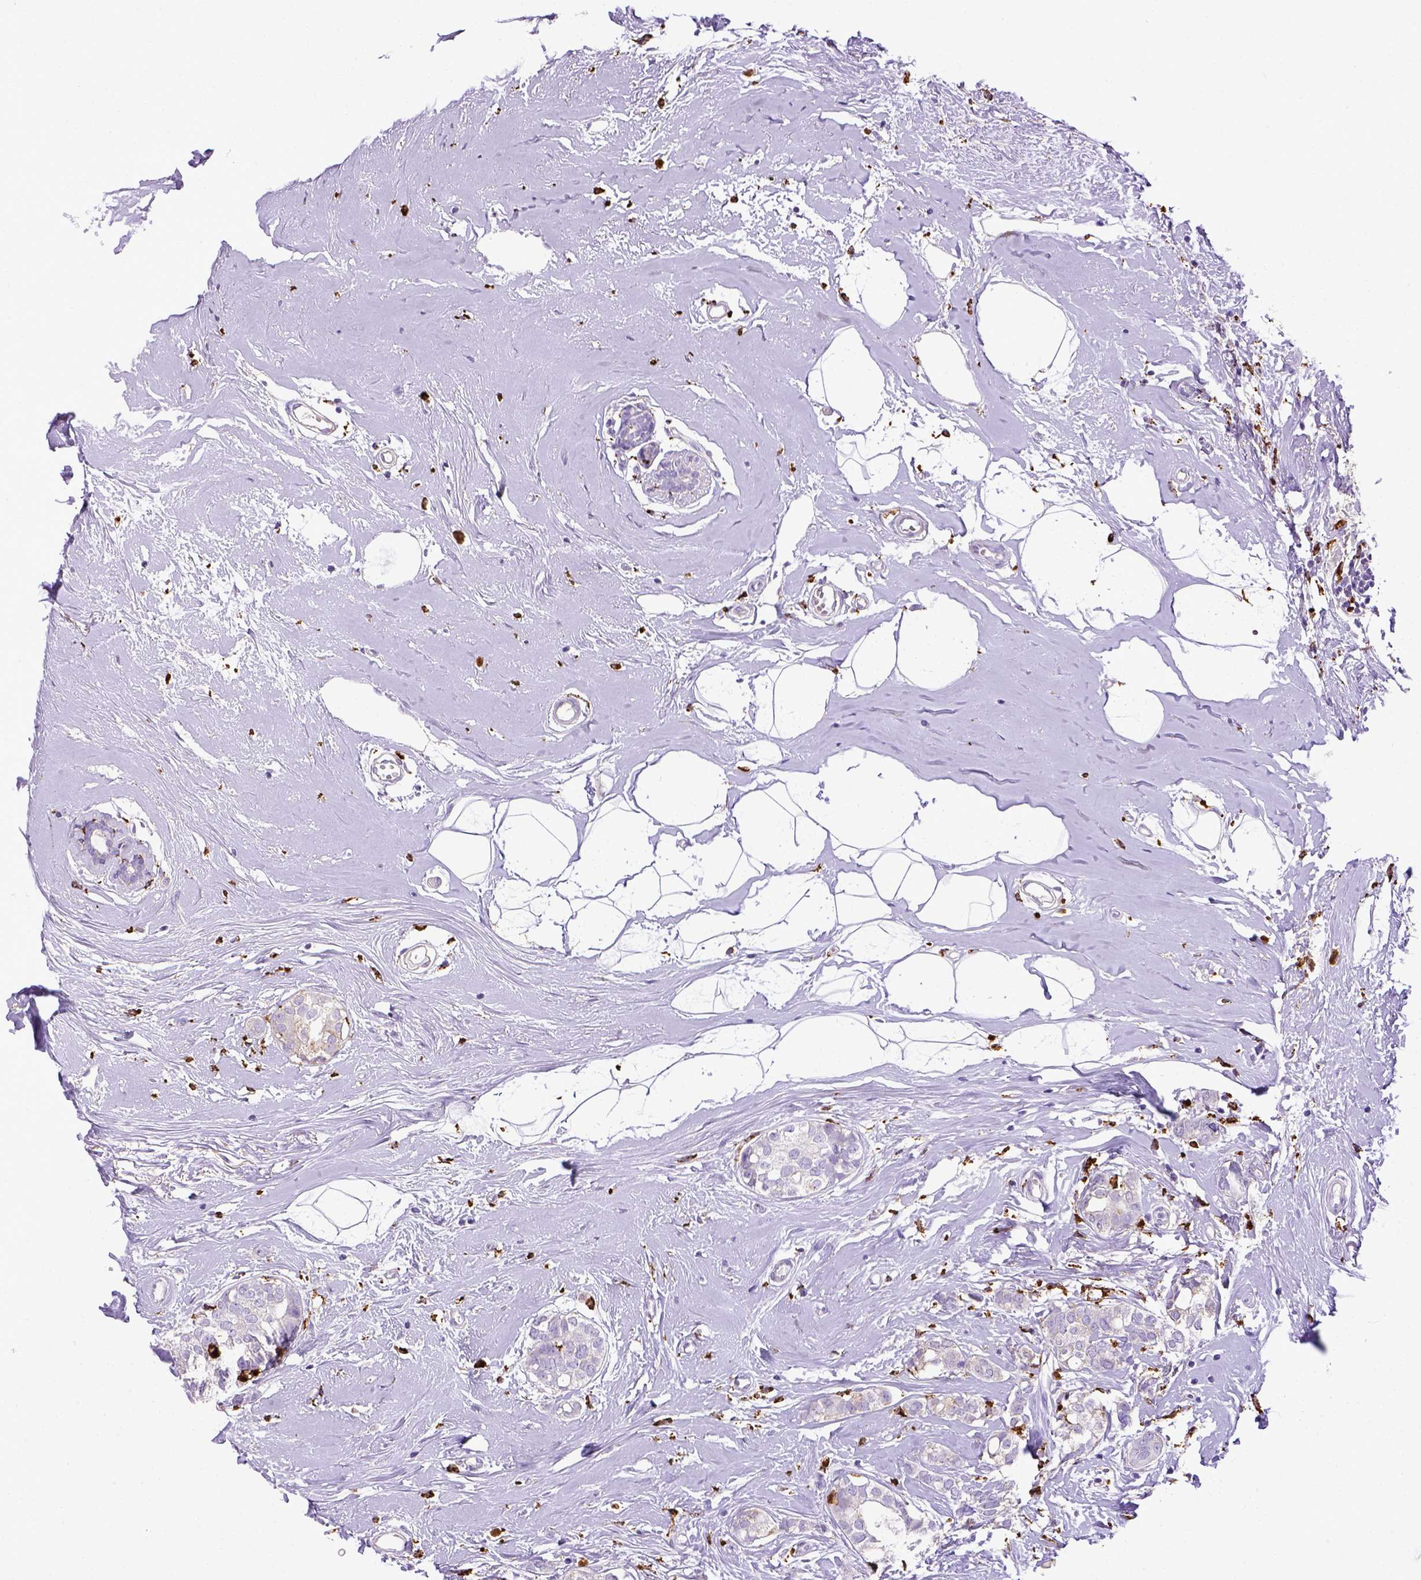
{"staining": {"intensity": "negative", "quantity": "none", "location": "none"}, "tissue": "breast cancer", "cell_type": "Tumor cells", "image_type": "cancer", "snomed": [{"axis": "morphology", "description": "Duct carcinoma"}, {"axis": "topography", "description": "Breast"}], "caption": "The IHC micrograph has no significant expression in tumor cells of breast invasive ductal carcinoma tissue.", "gene": "CD68", "patient": {"sex": "female", "age": 40}}